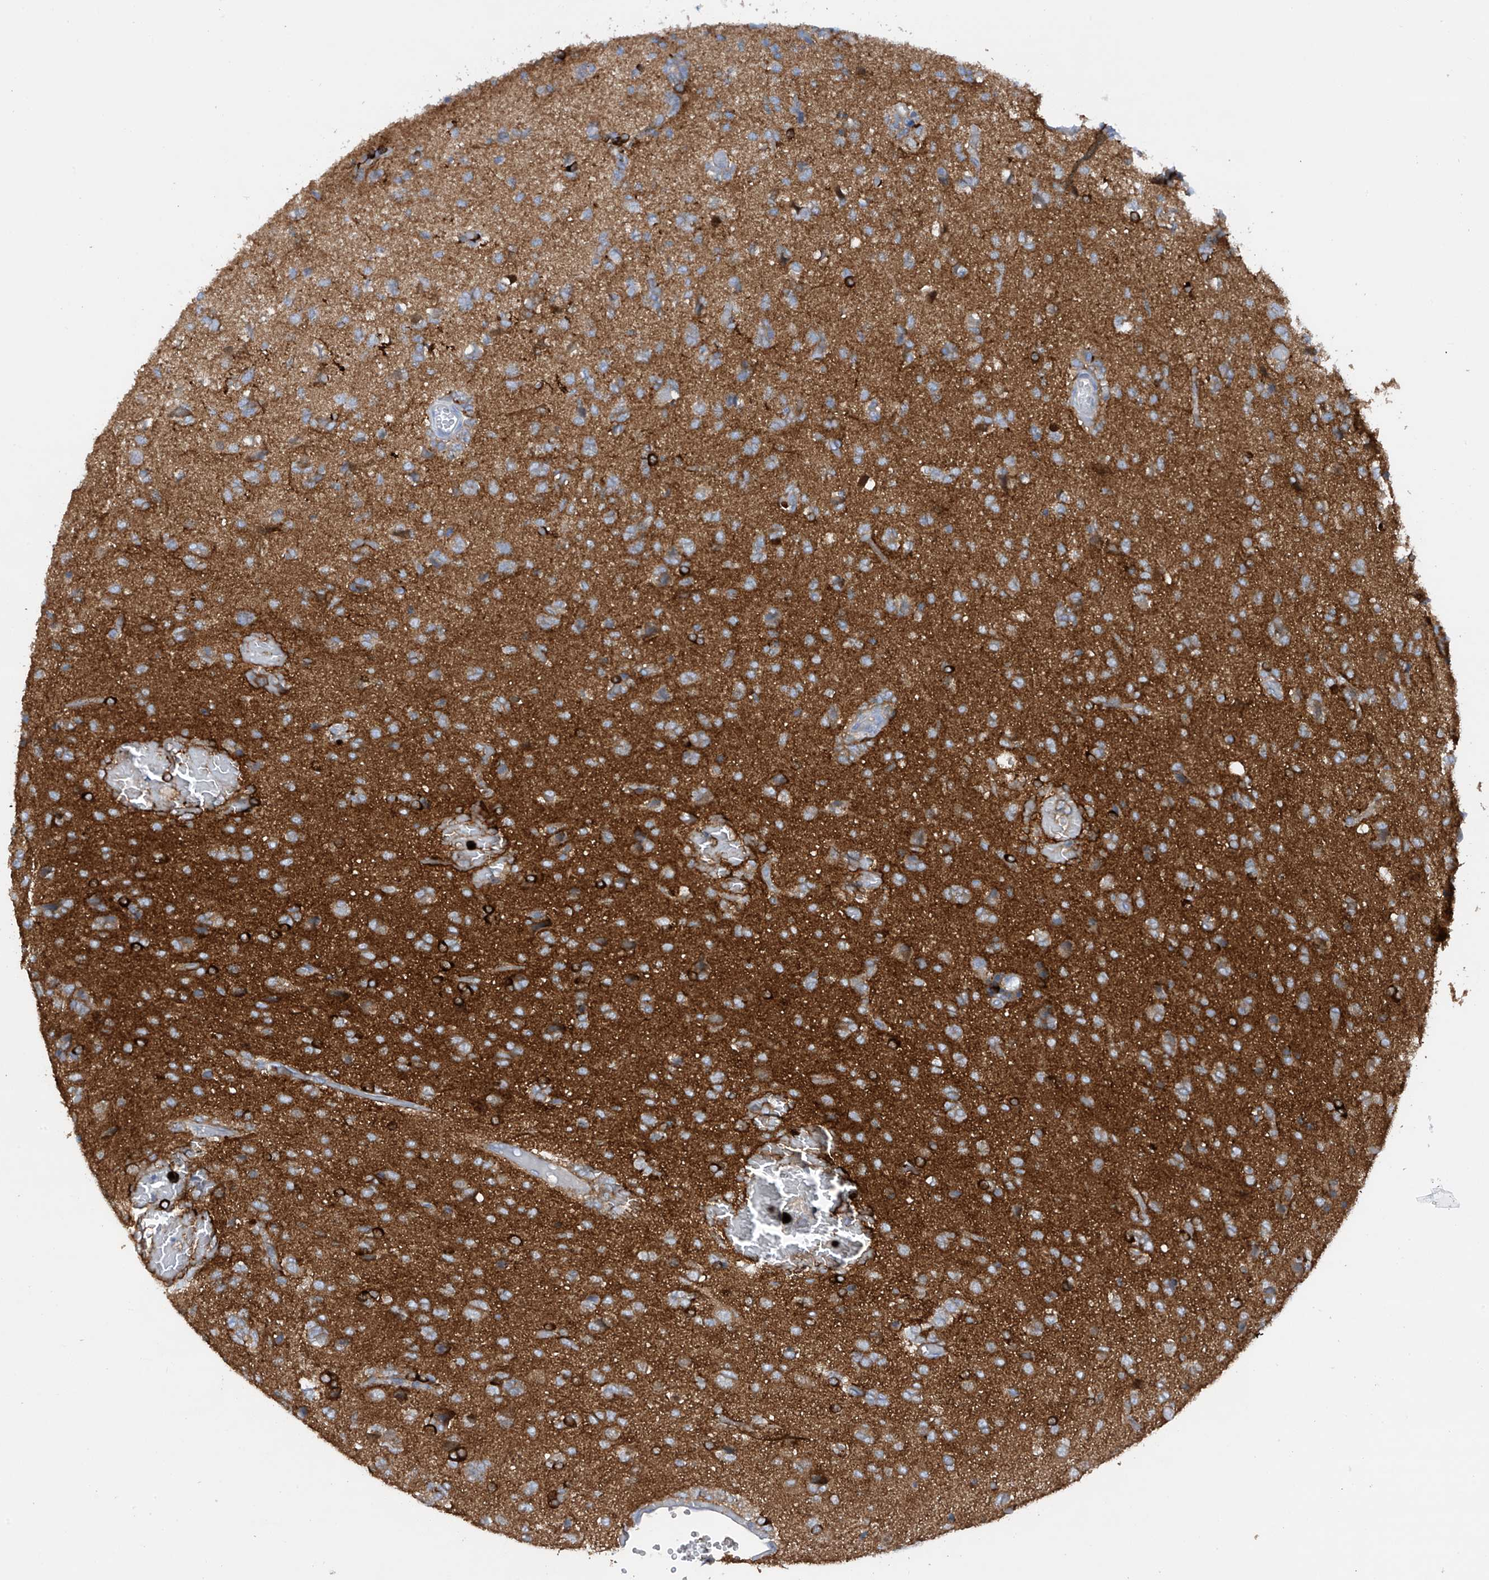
{"staining": {"intensity": "moderate", "quantity": ">75%", "location": "cytoplasmic/membranous"}, "tissue": "glioma", "cell_type": "Tumor cells", "image_type": "cancer", "snomed": [{"axis": "morphology", "description": "Glioma, malignant, High grade"}, {"axis": "topography", "description": "Brain"}], "caption": "This micrograph exhibits glioma stained with IHC to label a protein in brown. The cytoplasmic/membranous of tumor cells show moderate positivity for the protein. Nuclei are counter-stained blue.", "gene": "PHACTR2", "patient": {"sex": "female", "age": 59}}